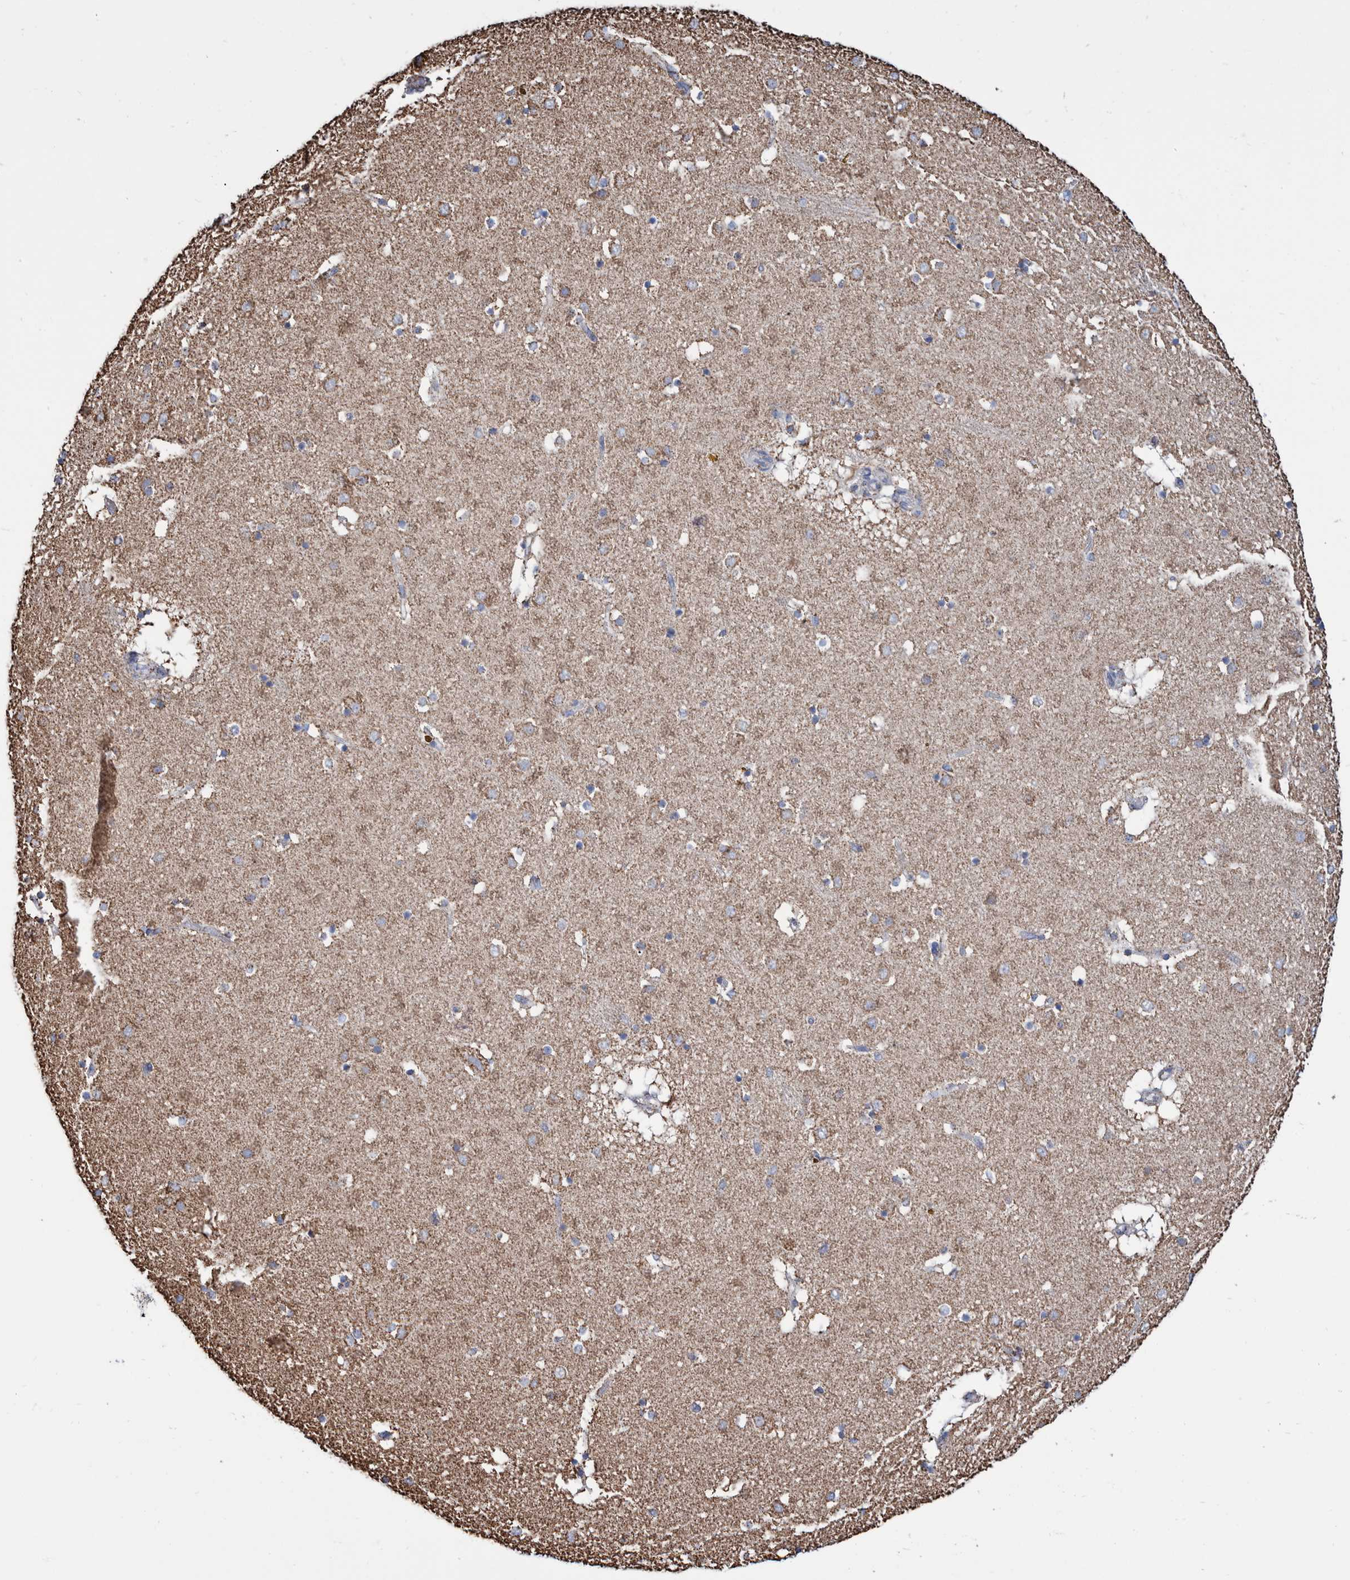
{"staining": {"intensity": "moderate", "quantity": ">75%", "location": "cytoplasmic/membranous"}, "tissue": "caudate", "cell_type": "Glial cells", "image_type": "normal", "snomed": [{"axis": "morphology", "description": "Normal tissue, NOS"}, {"axis": "topography", "description": "Lateral ventricle wall"}], "caption": "Moderate cytoplasmic/membranous staining is appreciated in approximately >75% of glial cells in benign caudate. (DAB IHC, brown staining for protein, blue staining for nuclei).", "gene": "VPS26C", "patient": {"sex": "male", "age": 70}}